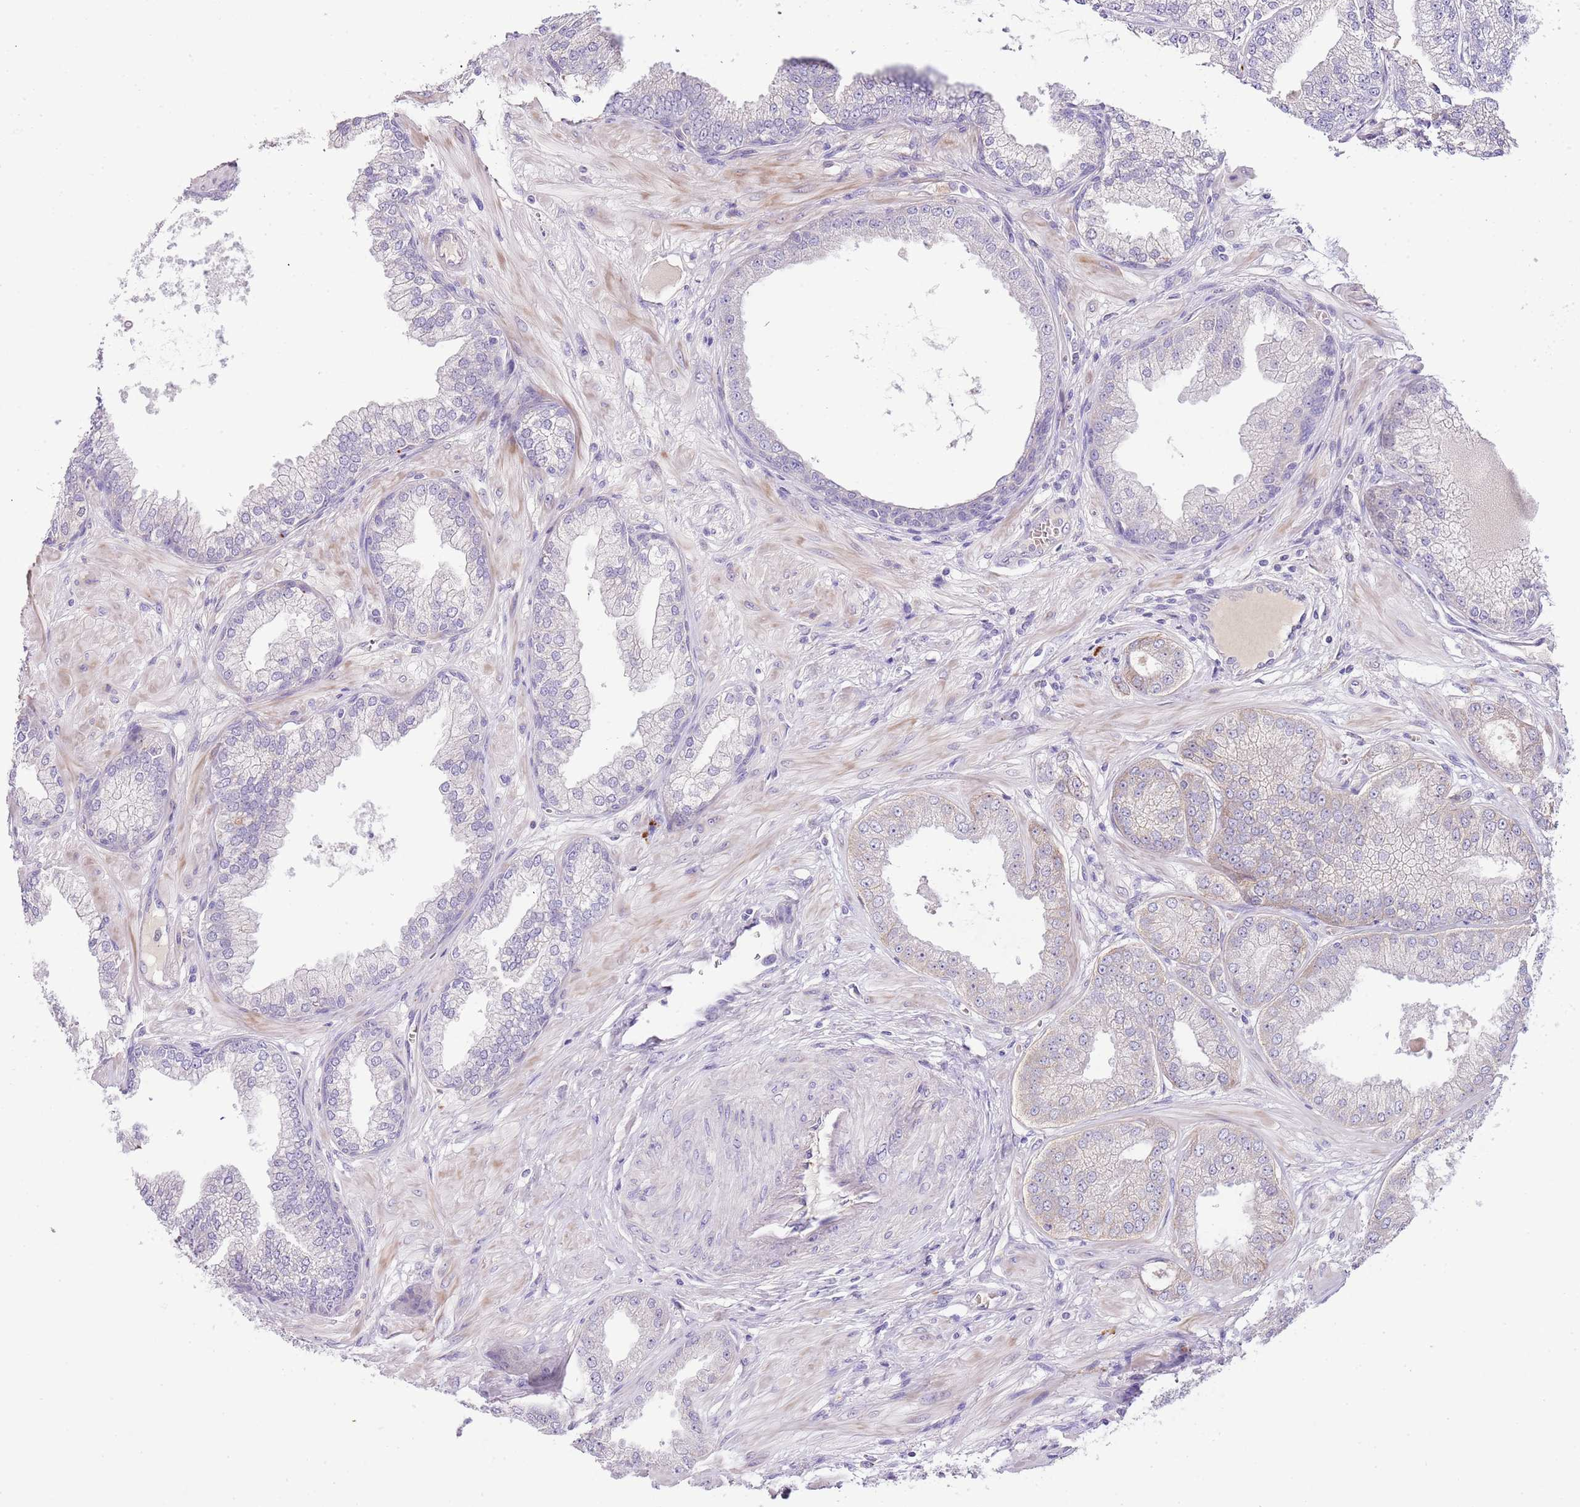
{"staining": {"intensity": "negative", "quantity": "none", "location": "none"}, "tissue": "prostate cancer", "cell_type": "Tumor cells", "image_type": "cancer", "snomed": [{"axis": "morphology", "description": "Adenocarcinoma, Low grade"}, {"axis": "topography", "description": "Prostate"}], "caption": "Human prostate cancer (low-grade adenocarcinoma) stained for a protein using IHC demonstrates no positivity in tumor cells.", "gene": "ABHD17A", "patient": {"sex": "male", "age": 55}}